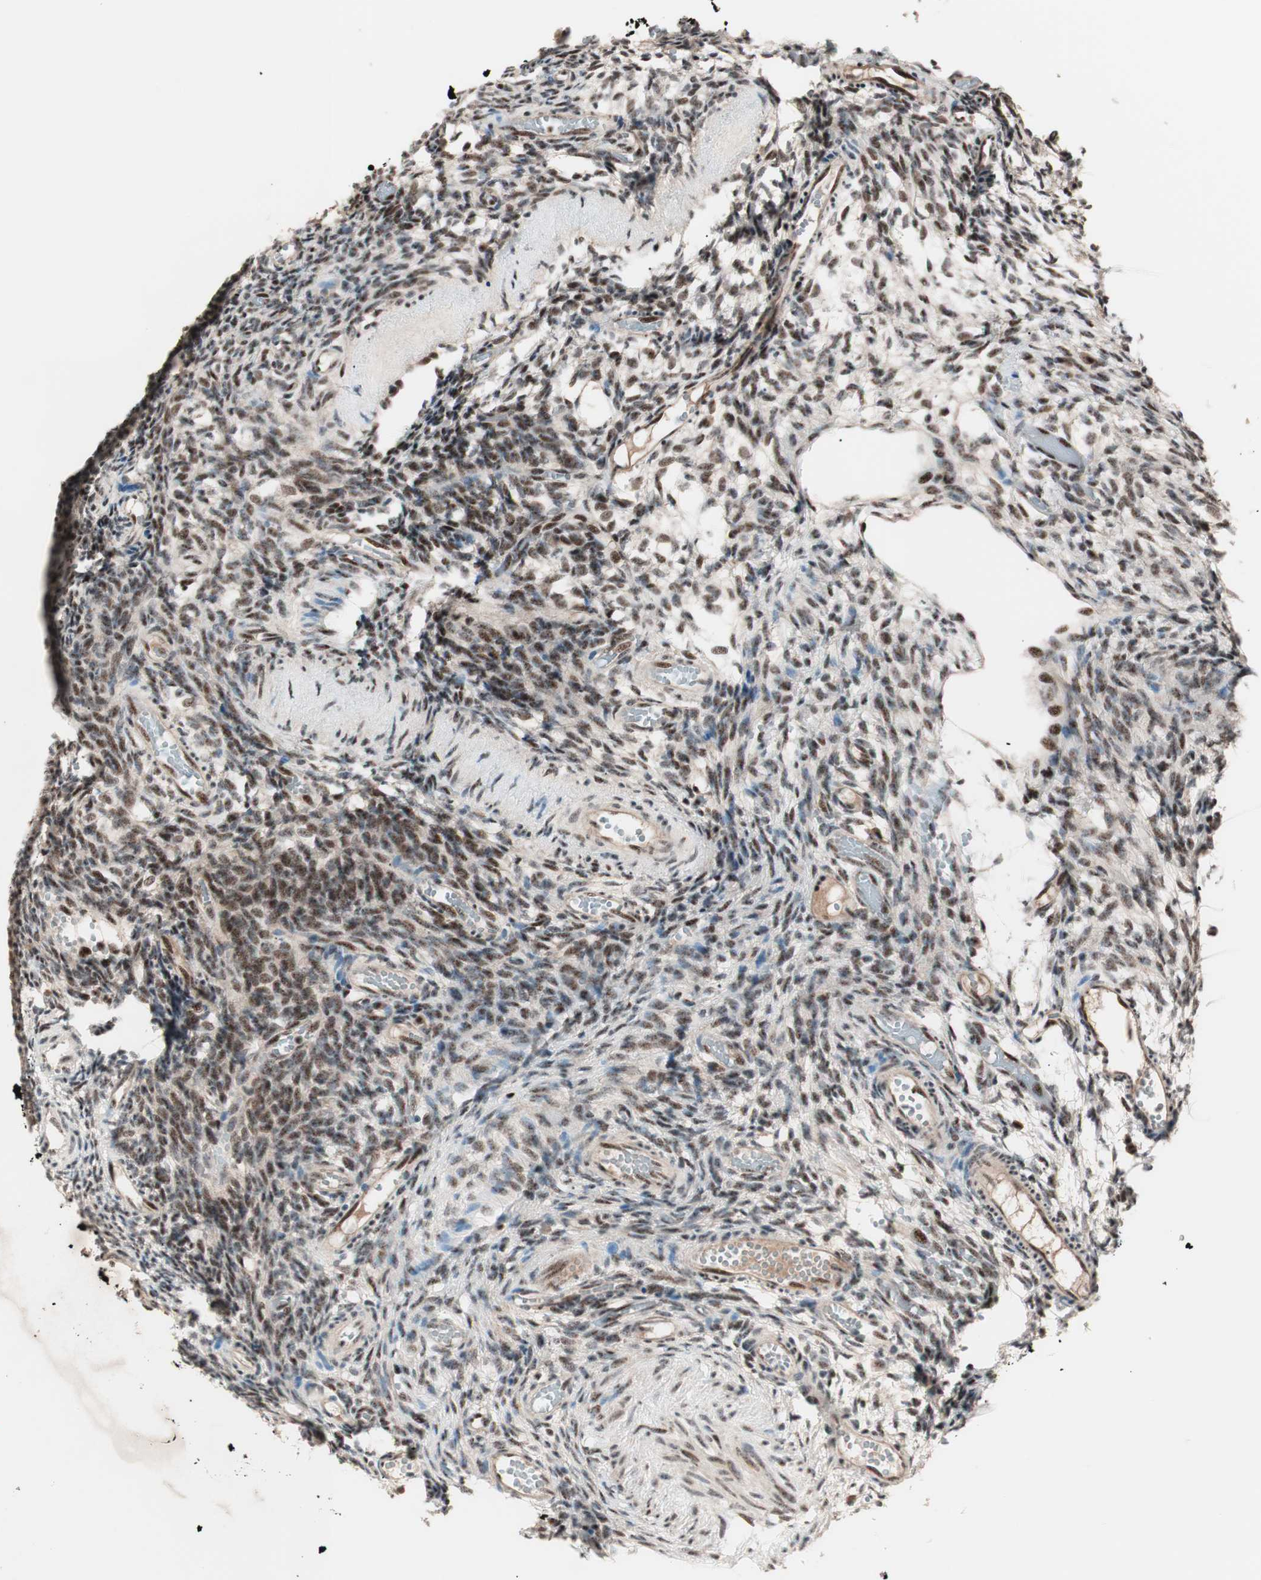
{"staining": {"intensity": "strong", "quantity": ">75%", "location": "nuclear"}, "tissue": "ovary", "cell_type": "Follicle cells", "image_type": "normal", "snomed": [{"axis": "morphology", "description": "Normal tissue, NOS"}, {"axis": "topography", "description": "Ovary"}], "caption": "IHC of normal human ovary reveals high levels of strong nuclear staining in approximately >75% of follicle cells.", "gene": "NR5A2", "patient": {"sex": "female", "age": 35}}